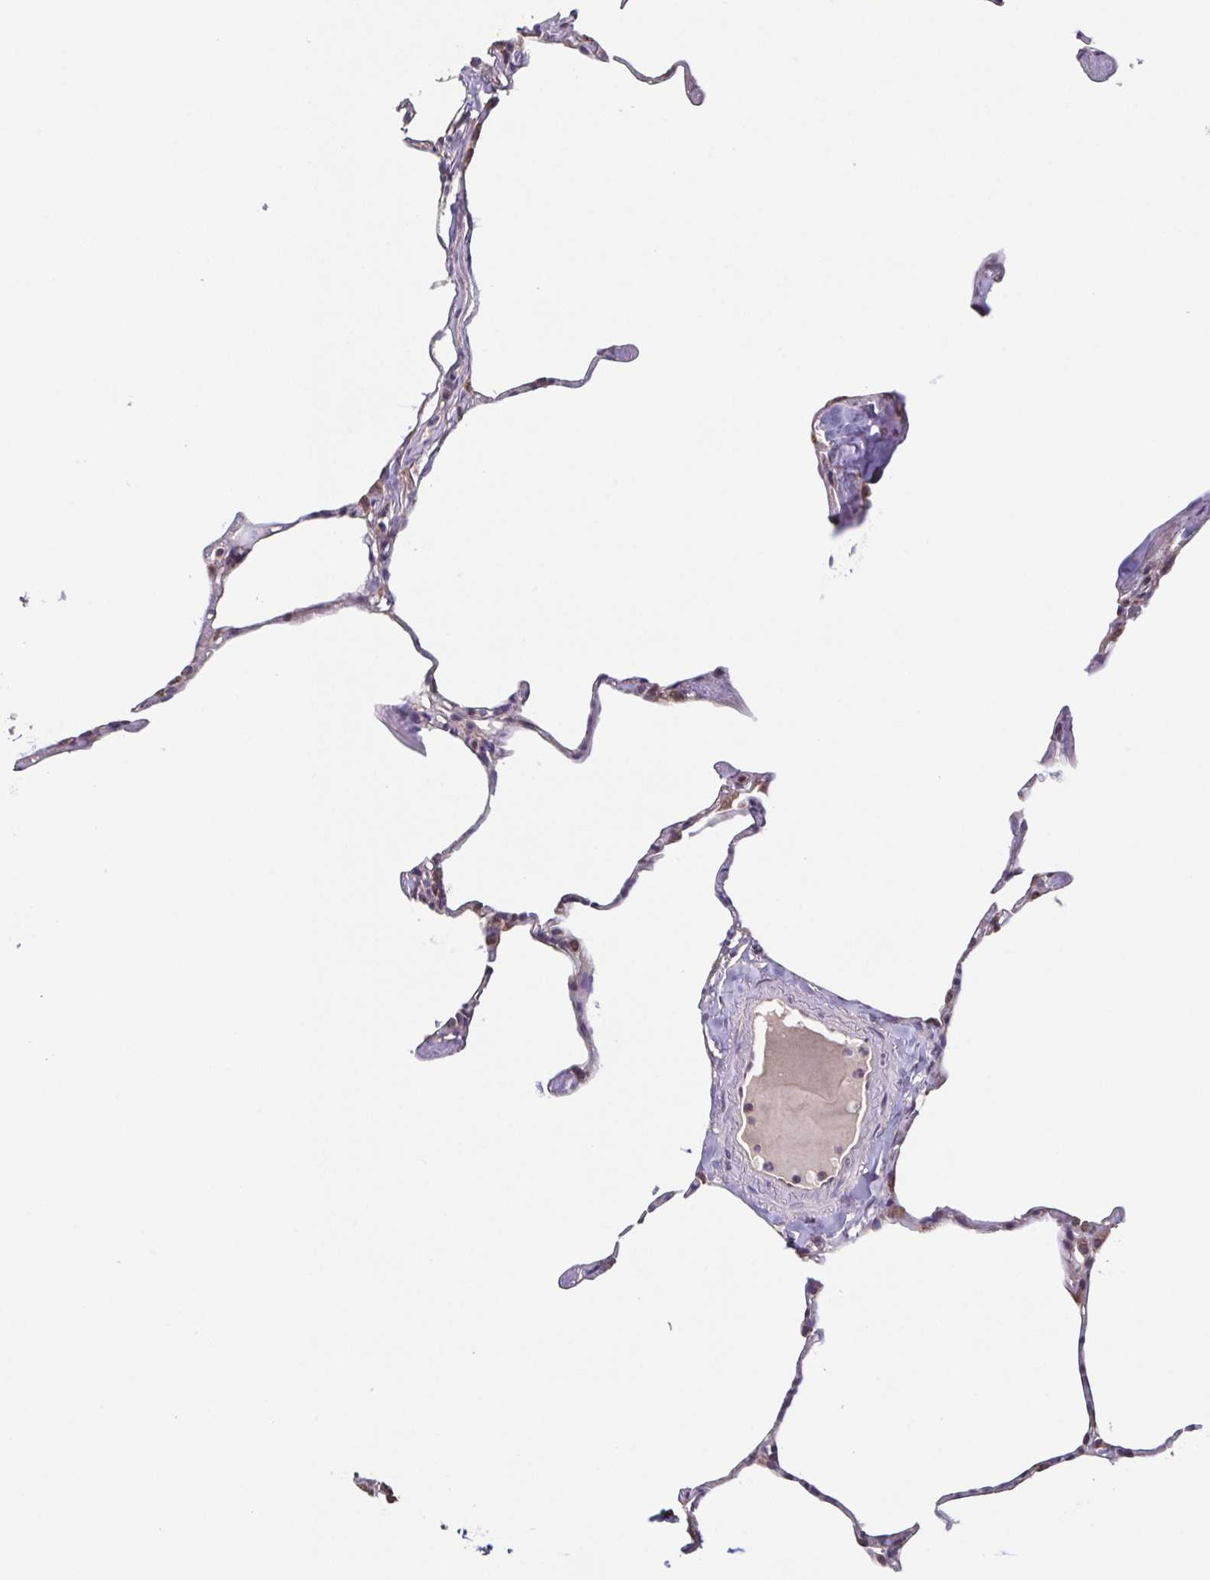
{"staining": {"intensity": "moderate", "quantity": "<25%", "location": "cytoplasmic/membranous"}, "tissue": "lung", "cell_type": "Alveolar cells", "image_type": "normal", "snomed": [{"axis": "morphology", "description": "Normal tissue, NOS"}, {"axis": "topography", "description": "Lung"}], "caption": "Protein expression by IHC shows moderate cytoplasmic/membranous positivity in about <25% of alveolar cells in normal lung. (DAB = brown stain, brightfield microscopy at high magnification).", "gene": "TTC19", "patient": {"sex": "male", "age": 65}}